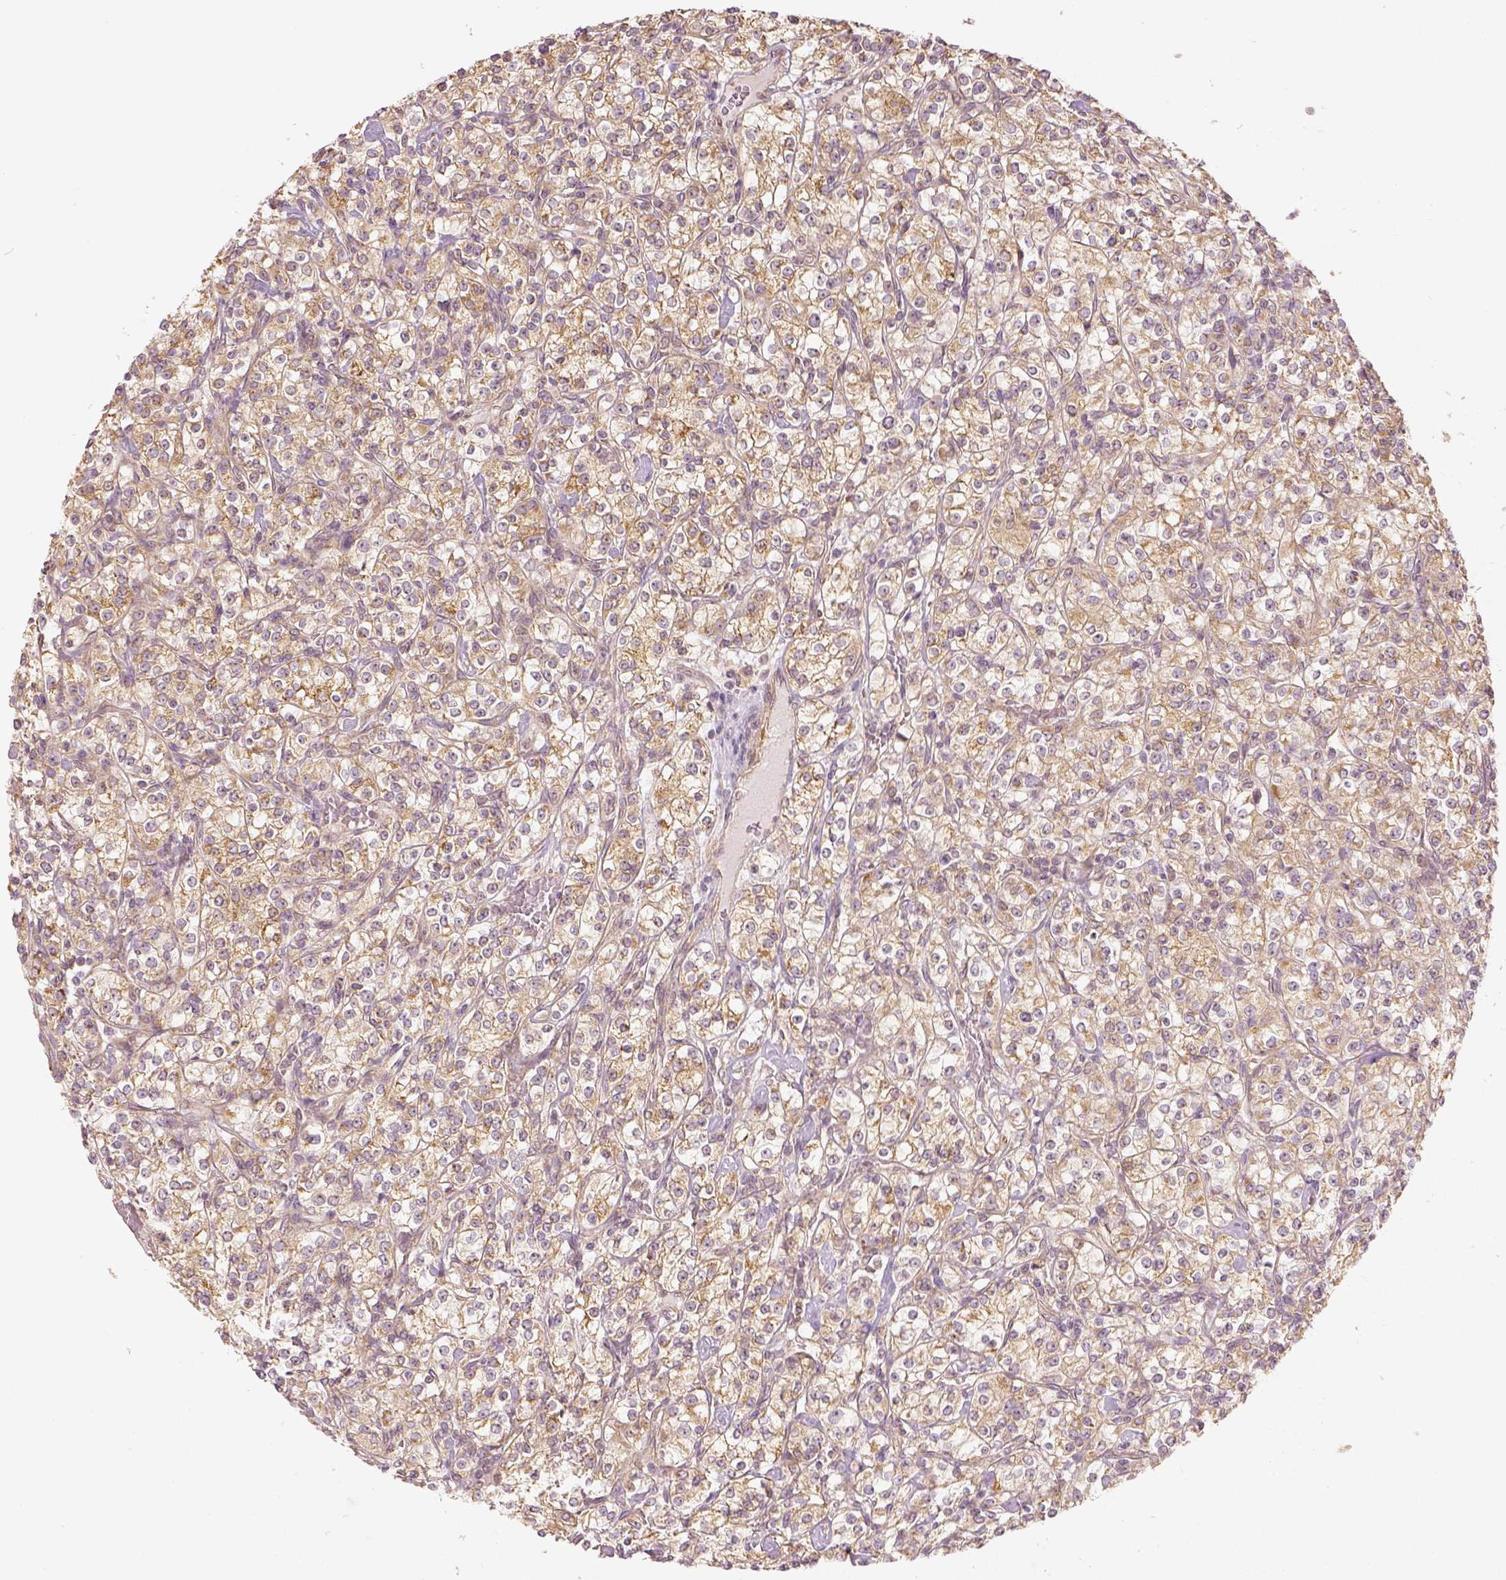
{"staining": {"intensity": "moderate", "quantity": ">75%", "location": "cytoplasmic/membranous"}, "tissue": "renal cancer", "cell_type": "Tumor cells", "image_type": "cancer", "snomed": [{"axis": "morphology", "description": "Adenocarcinoma, NOS"}, {"axis": "topography", "description": "Kidney"}], "caption": "Tumor cells exhibit medium levels of moderate cytoplasmic/membranous positivity in approximately >75% of cells in human renal adenocarcinoma.", "gene": "PAIP1", "patient": {"sex": "male", "age": 77}}